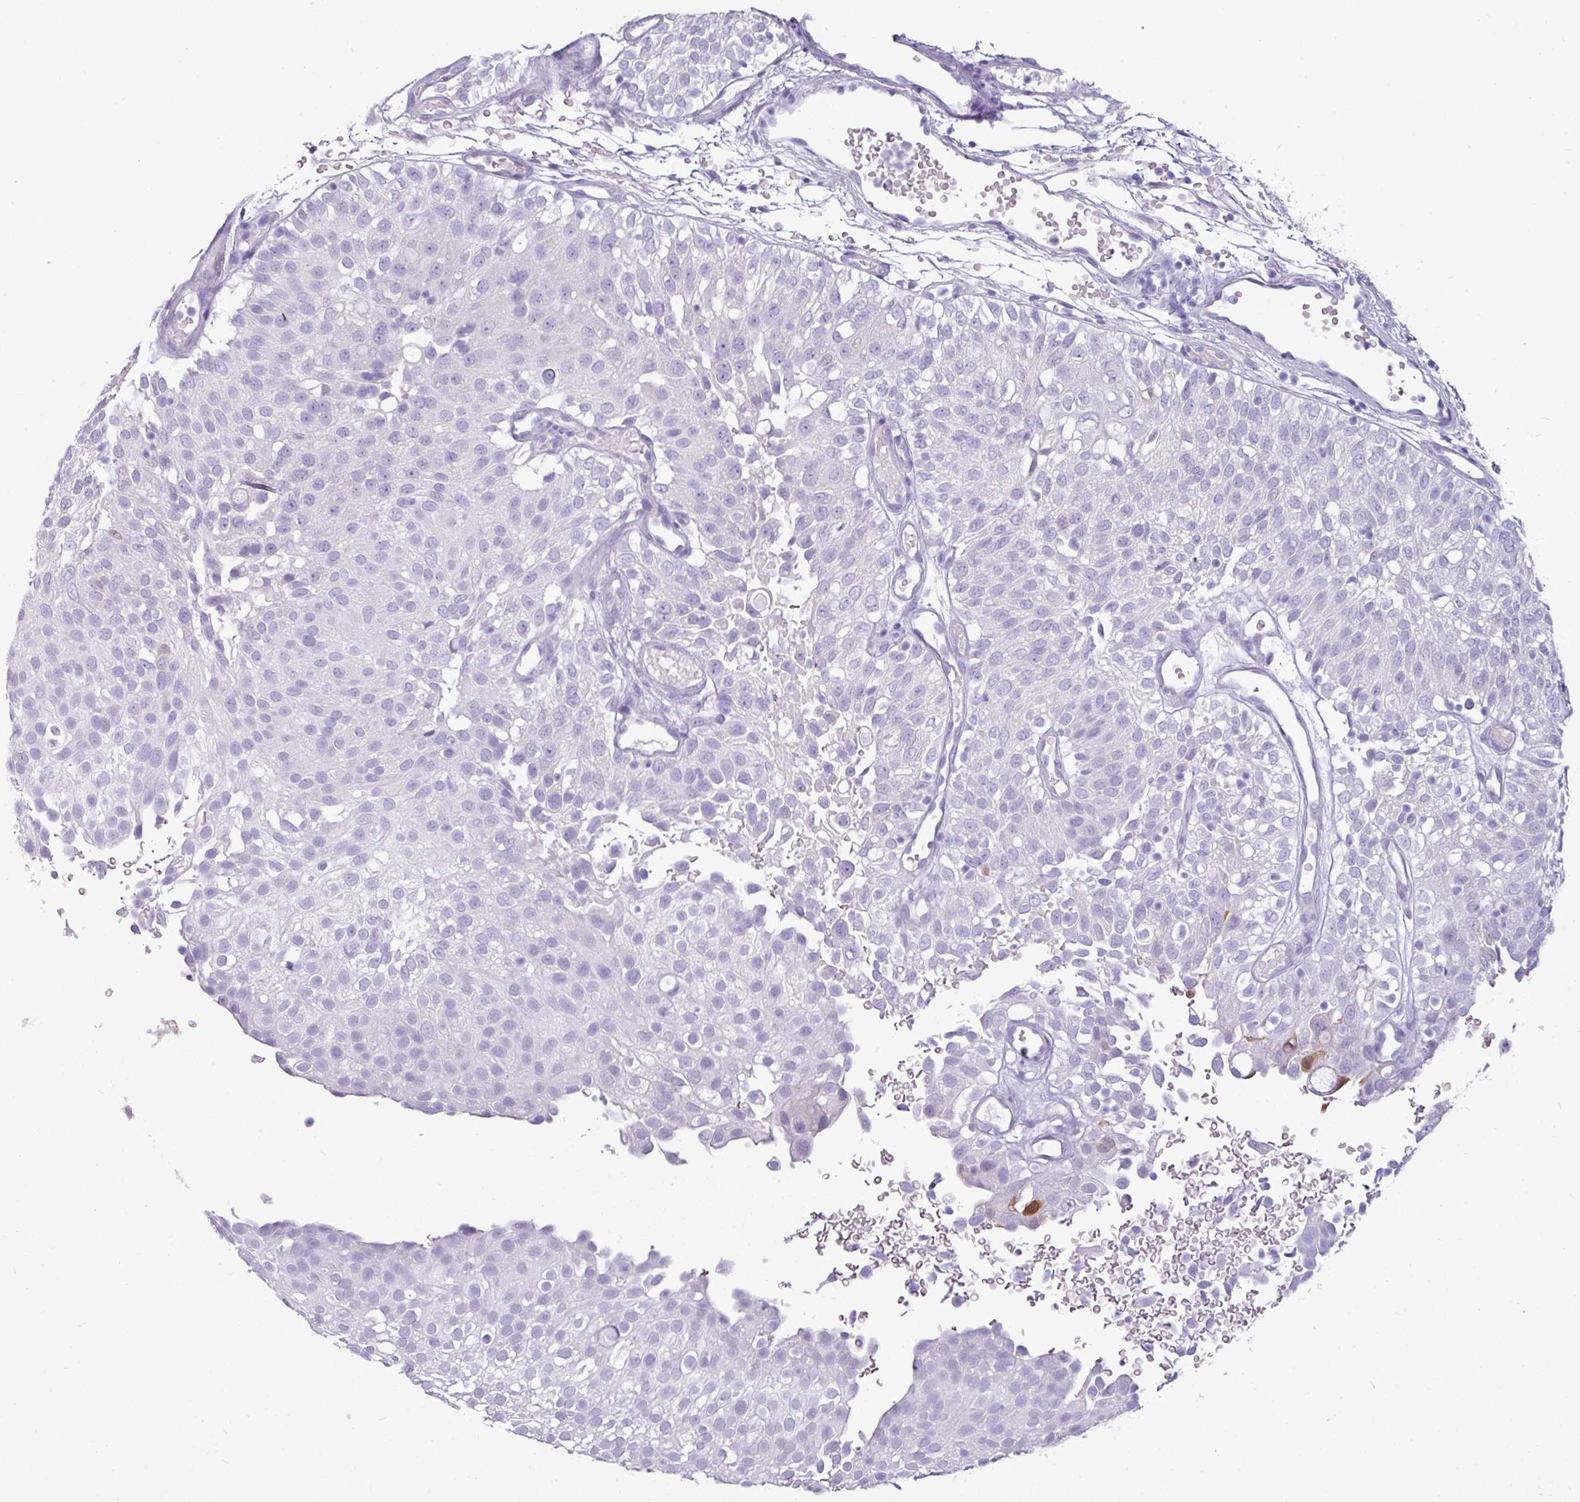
{"staining": {"intensity": "negative", "quantity": "none", "location": "none"}, "tissue": "urothelial cancer", "cell_type": "Tumor cells", "image_type": "cancer", "snomed": [{"axis": "morphology", "description": "Urothelial carcinoma, Low grade"}, {"axis": "topography", "description": "Urinary bladder"}], "caption": "This is a photomicrograph of IHC staining of urothelial cancer, which shows no positivity in tumor cells. (DAB (3,3'-diaminobenzidine) IHC, high magnification).", "gene": "GSTA3", "patient": {"sex": "male", "age": 78}}